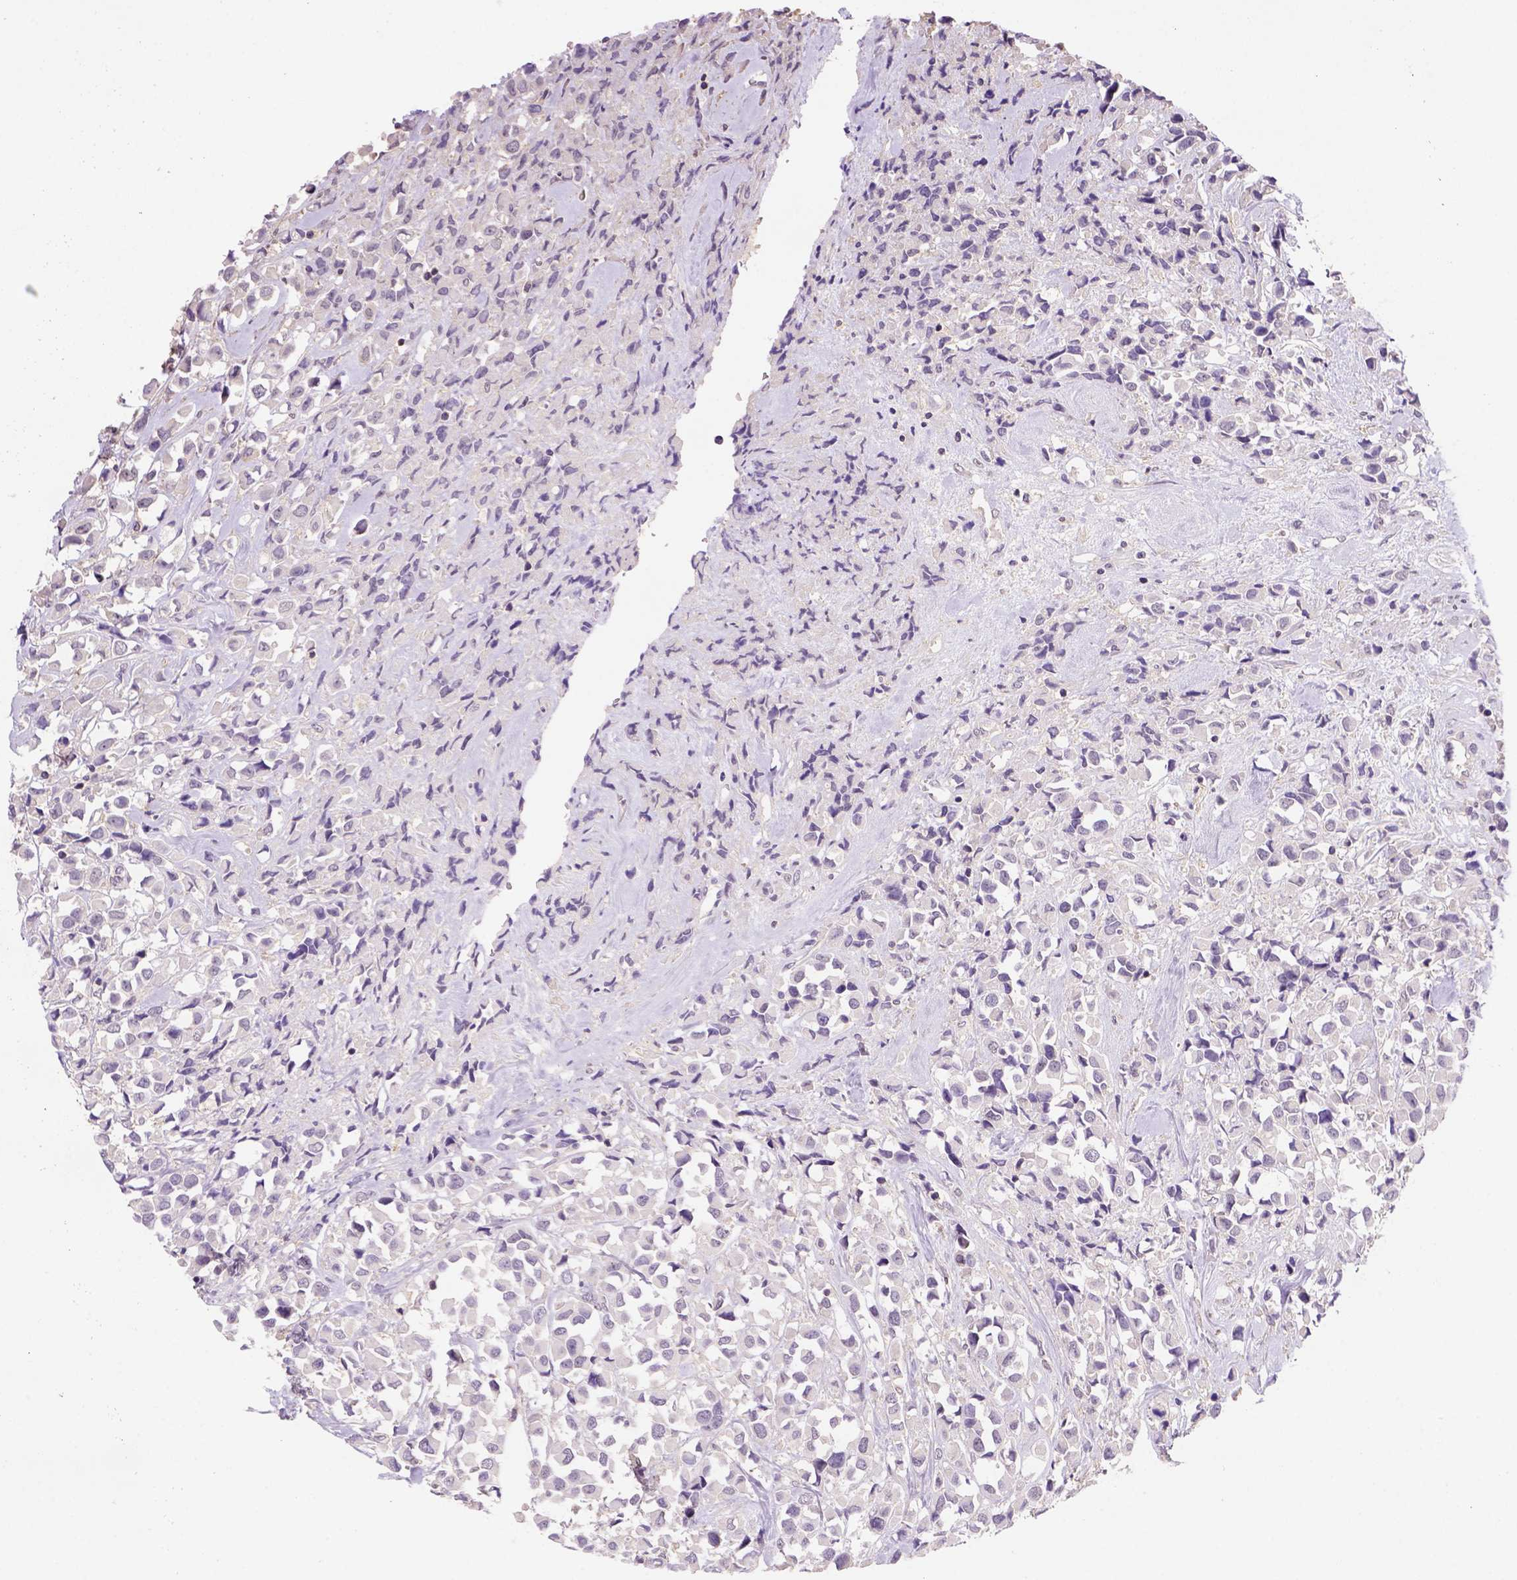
{"staining": {"intensity": "weak", "quantity": "25%-75%", "location": "cytoplasmic/membranous"}, "tissue": "breast cancer", "cell_type": "Tumor cells", "image_type": "cancer", "snomed": [{"axis": "morphology", "description": "Duct carcinoma"}, {"axis": "topography", "description": "Breast"}], "caption": "The photomicrograph reveals immunohistochemical staining of breast cancer (intraductal carcinoma). There is weak cytoplasmic/membranous expression is present in approximately 25%-75% of tumor cells. The staining is performed using DAB brown chromogen to label protein expression. The nuclei are counter-stained blue using hematoxylin.", "gene": "SCML4", "patient": {"sex": "female", "age": 61}}